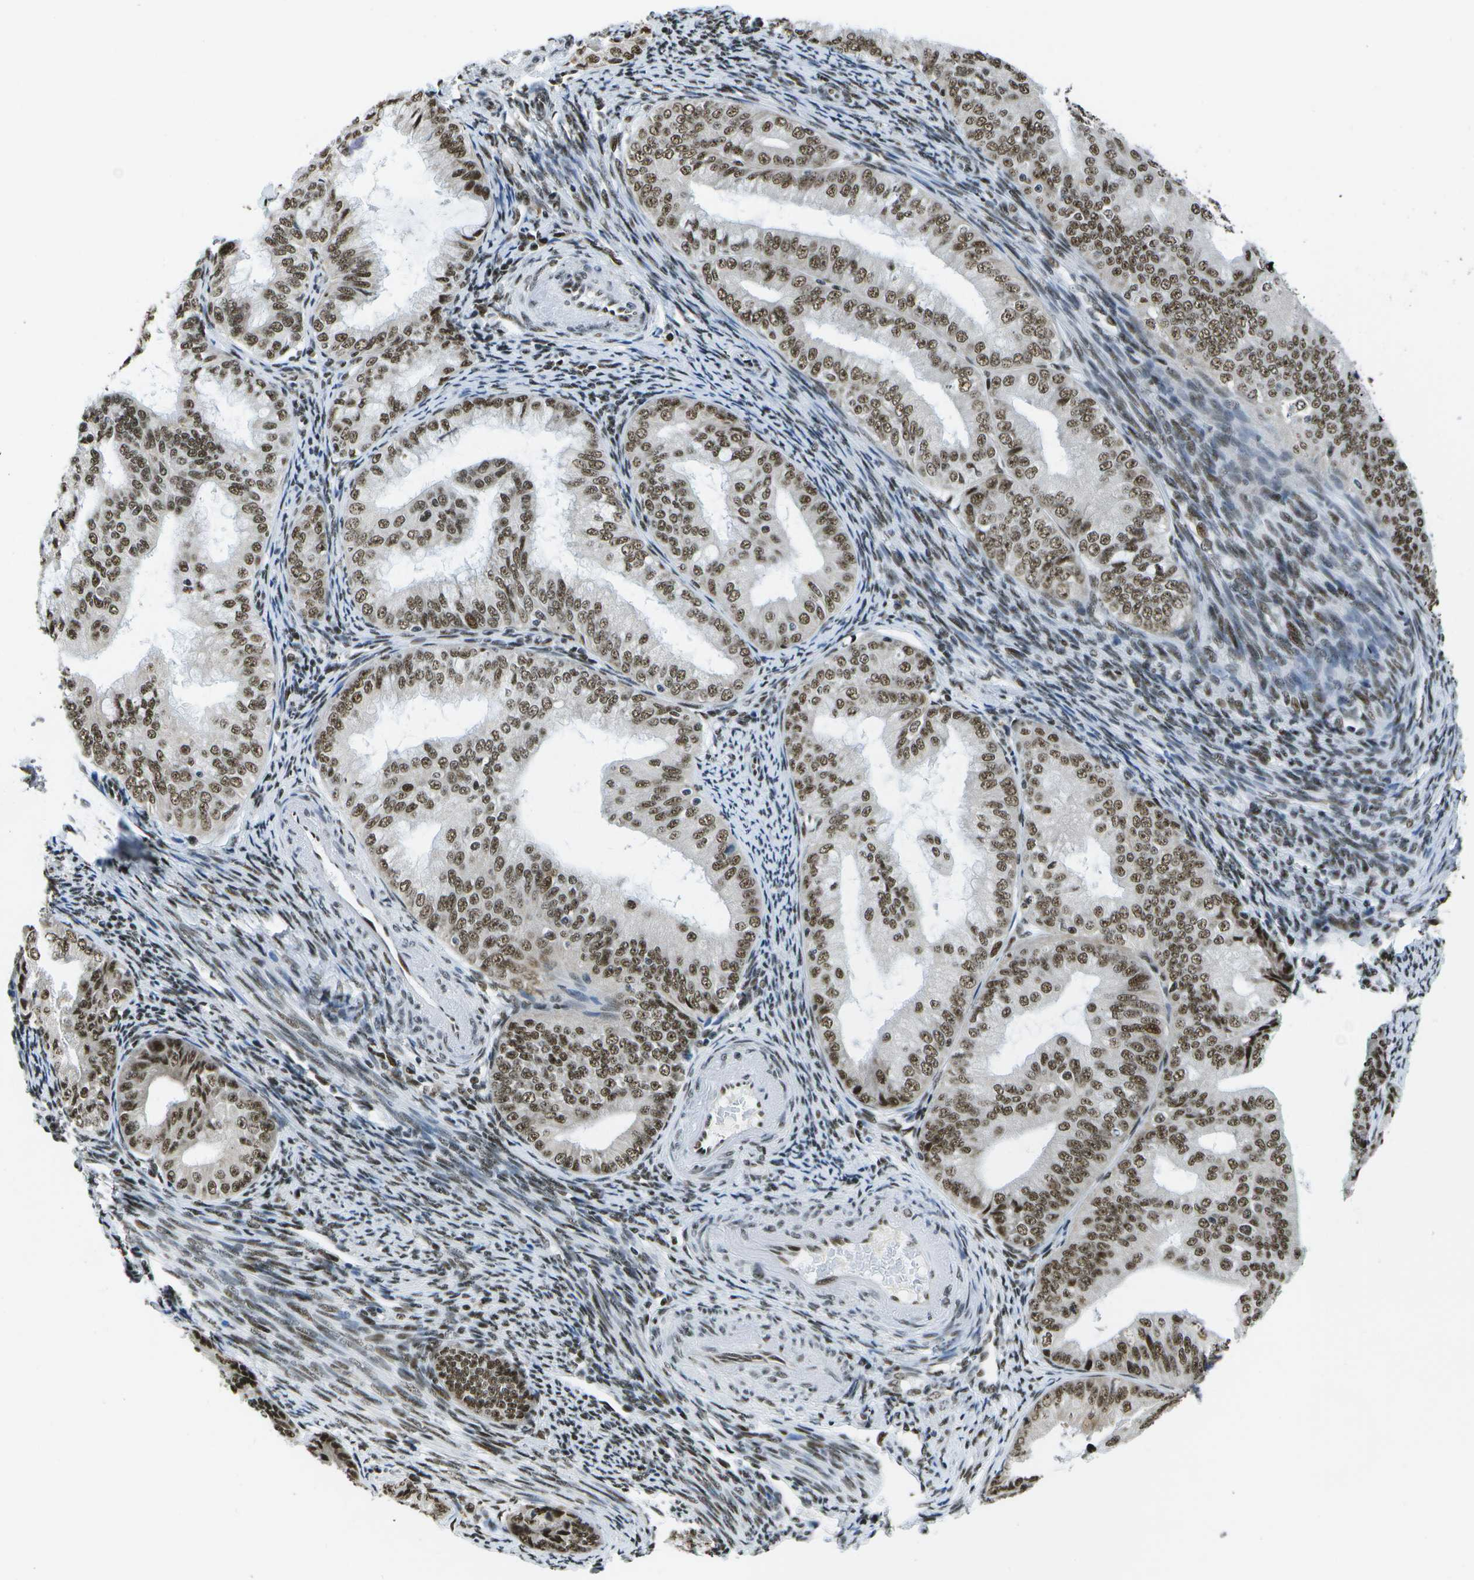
{"staining": {"intensity": "moderate", "quantity": ">75%", "location": "nuclear"}, "tissue": "endometrial cancer", "cell_type": "Tumor cells", "image_type": "cancer", "snomed": [{"axis": "morphology", "description": "Adenocarcinoma, NOS"}, {"axis": "topography", "description": "Endometrium"}], "caption": "IHC staining of endometrial adenocarcinoma, which demonstrates medium levels of moderate nuclear positivity in about >75% of tumor cells indicating moderate nuclear protein staining. The staining was performed using DAB (brown) for protein detection and nuclei were counterstained in hematoxylin (blue).", "gene": "NSRP1", "patient": {"sex": "female", "age": 63}}